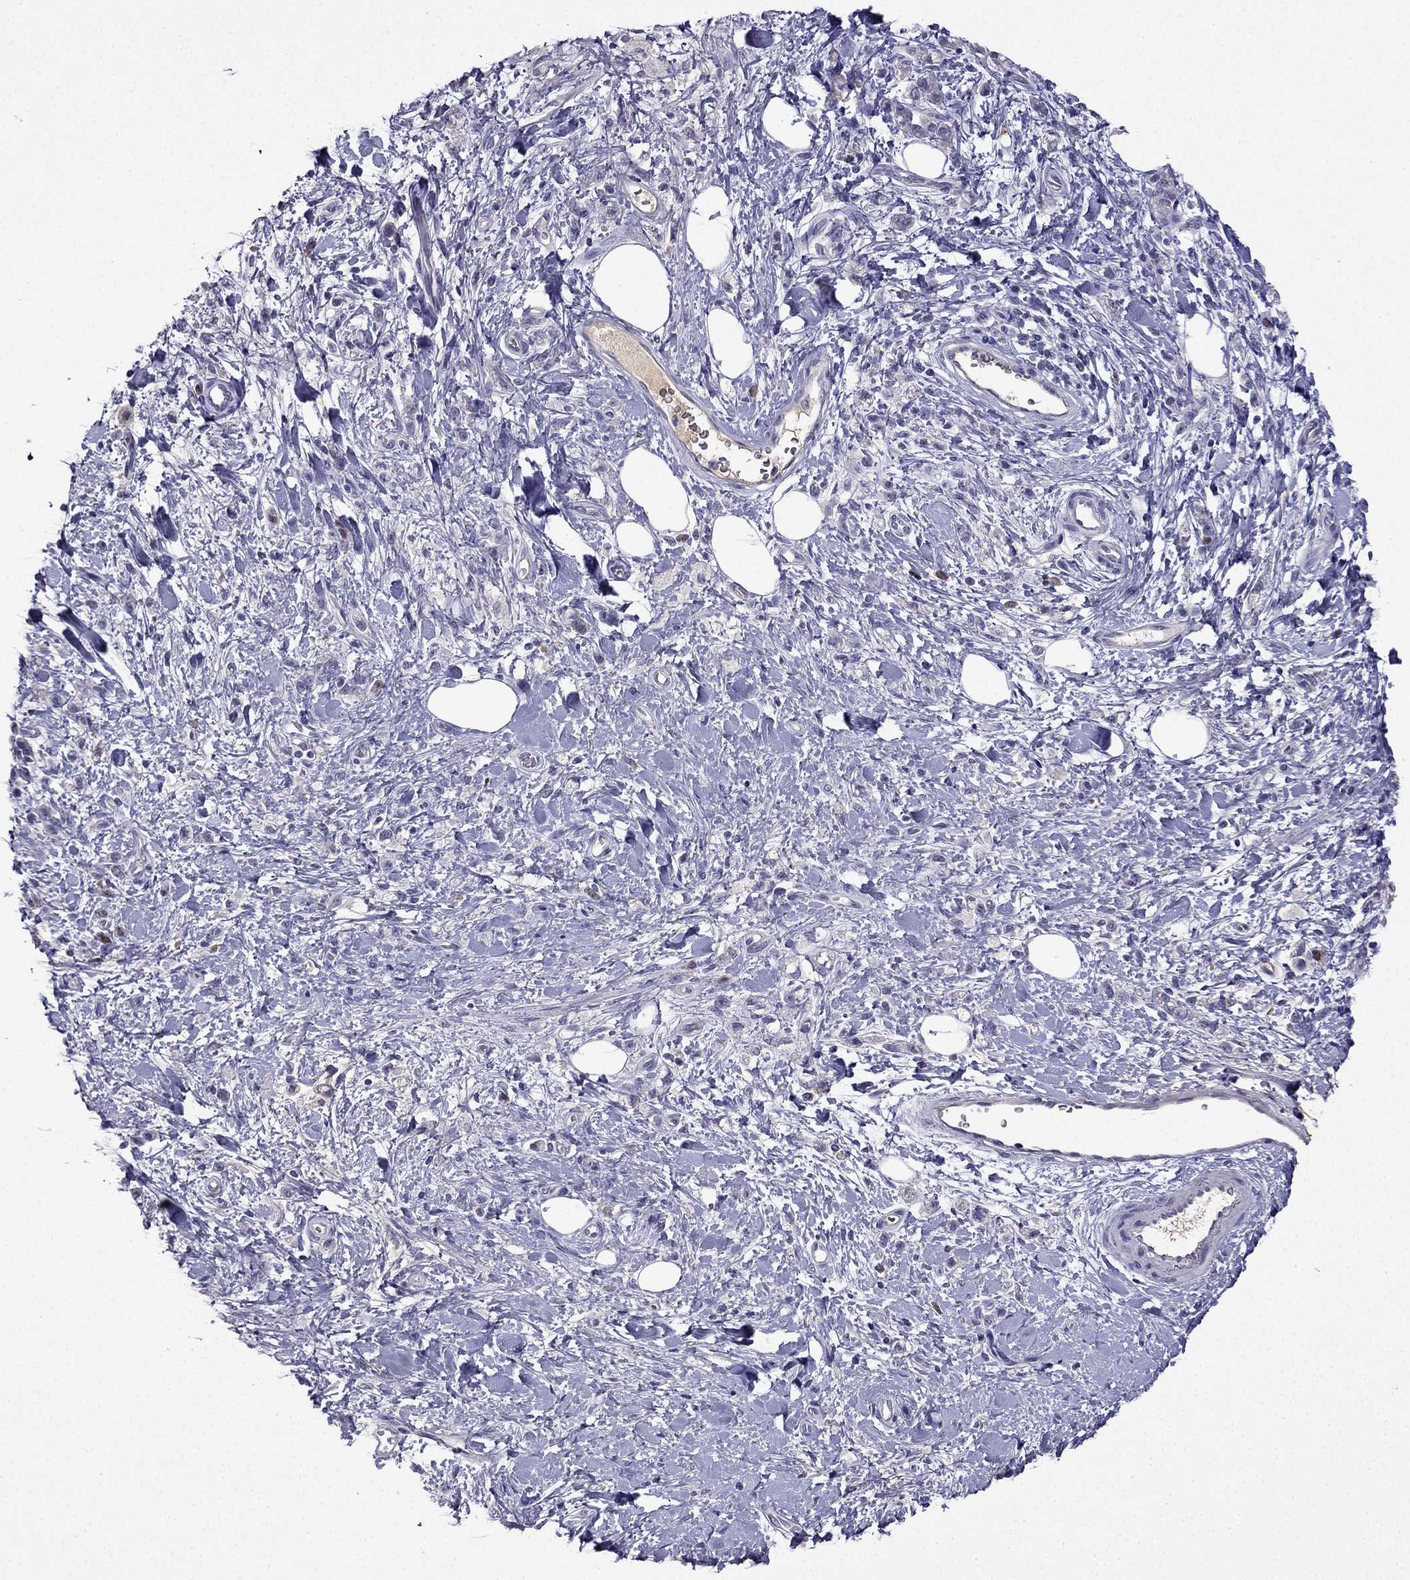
{"staining": {"intensity": "negative", "quantity": "none", "location": "none"}, "tissue": "stomach cancer", "cell_type": "Tumor cells", "image_type": "cancer", "snomed": [{"axis": "morphology", "description": "Adenocarcinoma, NOS"}, {"axis": "topography", "description": "Stomach"}], "caption": "A photomicrograph of adenocarcinoma (stomach) stained for a protein displays no brown staining in tumor cells.", "gene": "UHRF1", "patient": {"sex": "male", "age": 77}}